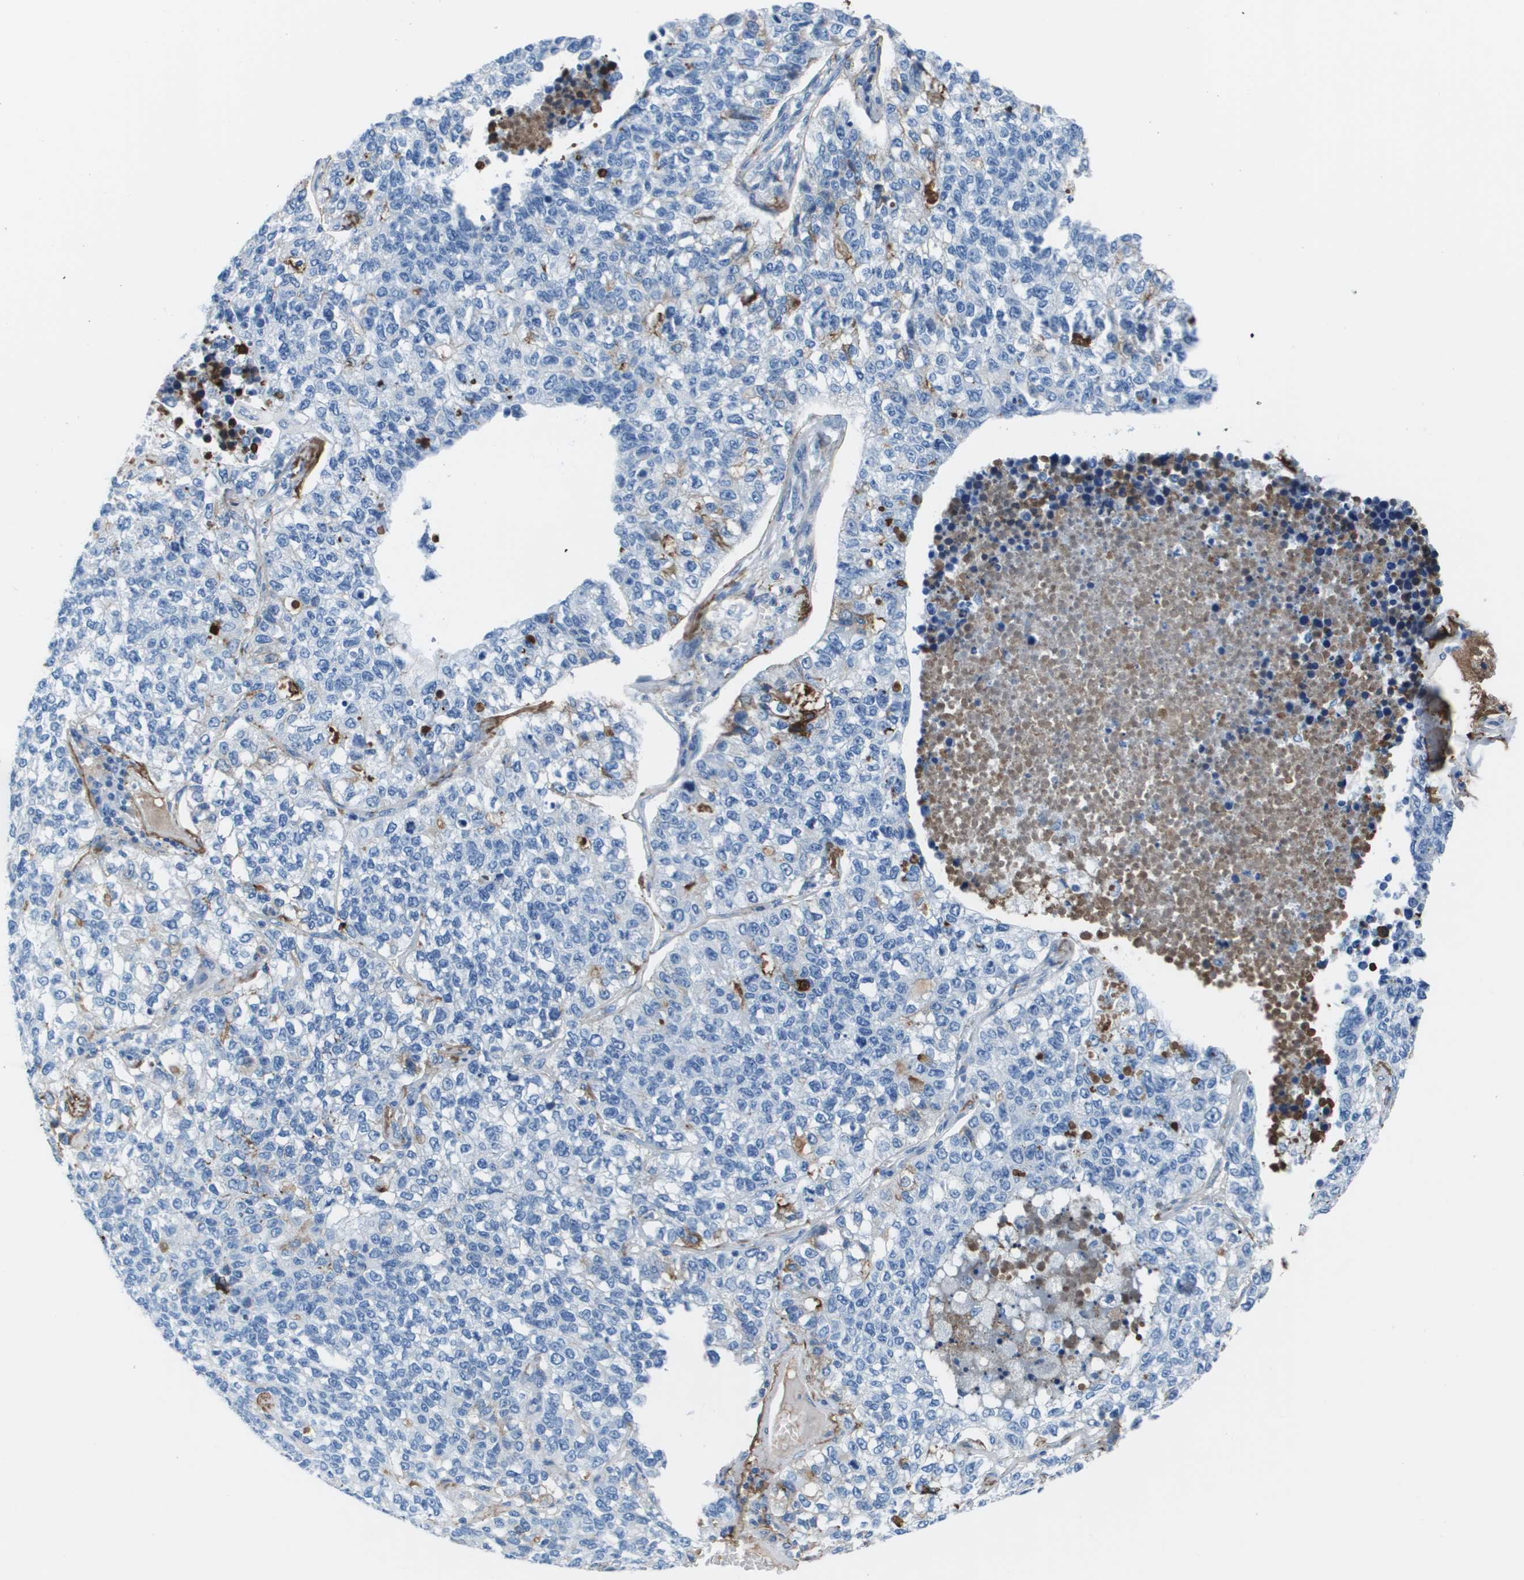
{"staining": {"intensity": "negative", "quantity": "none", "location": "none"}, "tissue": "lung cancer", "cell_type": "Tumor cells", "image_type": "cancer", "snomed": [{"axis": "morphology", "description": "Adenocarcinoma, NOS"}, {"axis": "topography", "description": "Lung"}], "caption": "DAB immunohistochemical staining of lung adenocarcinoma displays no significant positivity in tumor cells.", "gene": "VTN", "patient": {"sex": "male", "age": 49}}